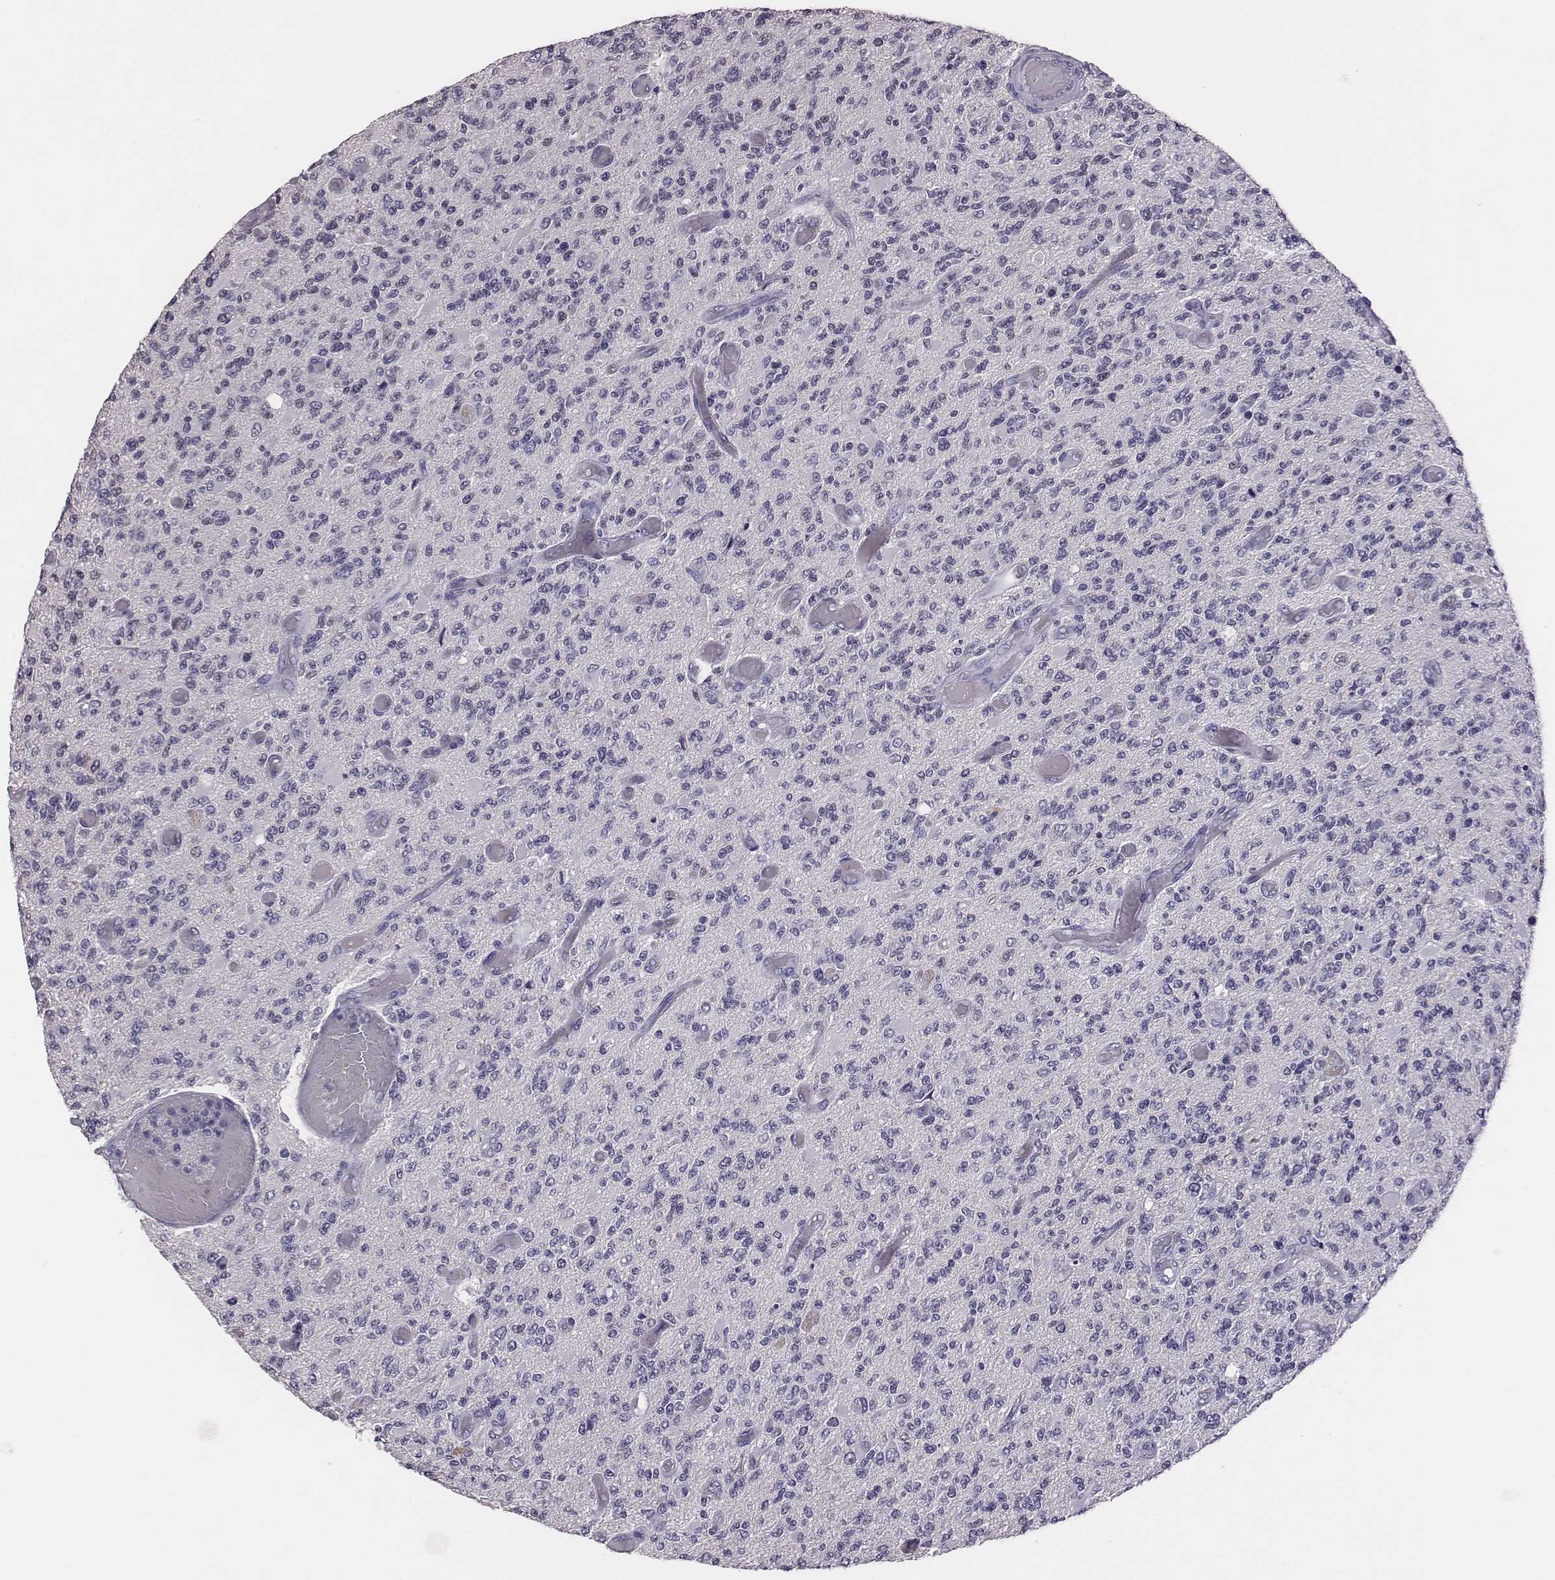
{"staining": {"intensity": "negative", "quantity": "none", "location": "none"}, "tissue": "glioma", "cell_type": "Tumor cells", "image_type": "cancer", "snomed": [{"axis": "morphology", "description": "Glioma, malignant, High grade"}, {"axis": "topography", "description": "Brain"}], "caption": "High magnification brightfield microscopy of malignant glioma (high-grade) stained with DAB (brown) and counterstained with hematoxylin (blue): tumor cells show no significant staining.", "gene": "EN1", "patient": {"sex": "female", "age": 63}}